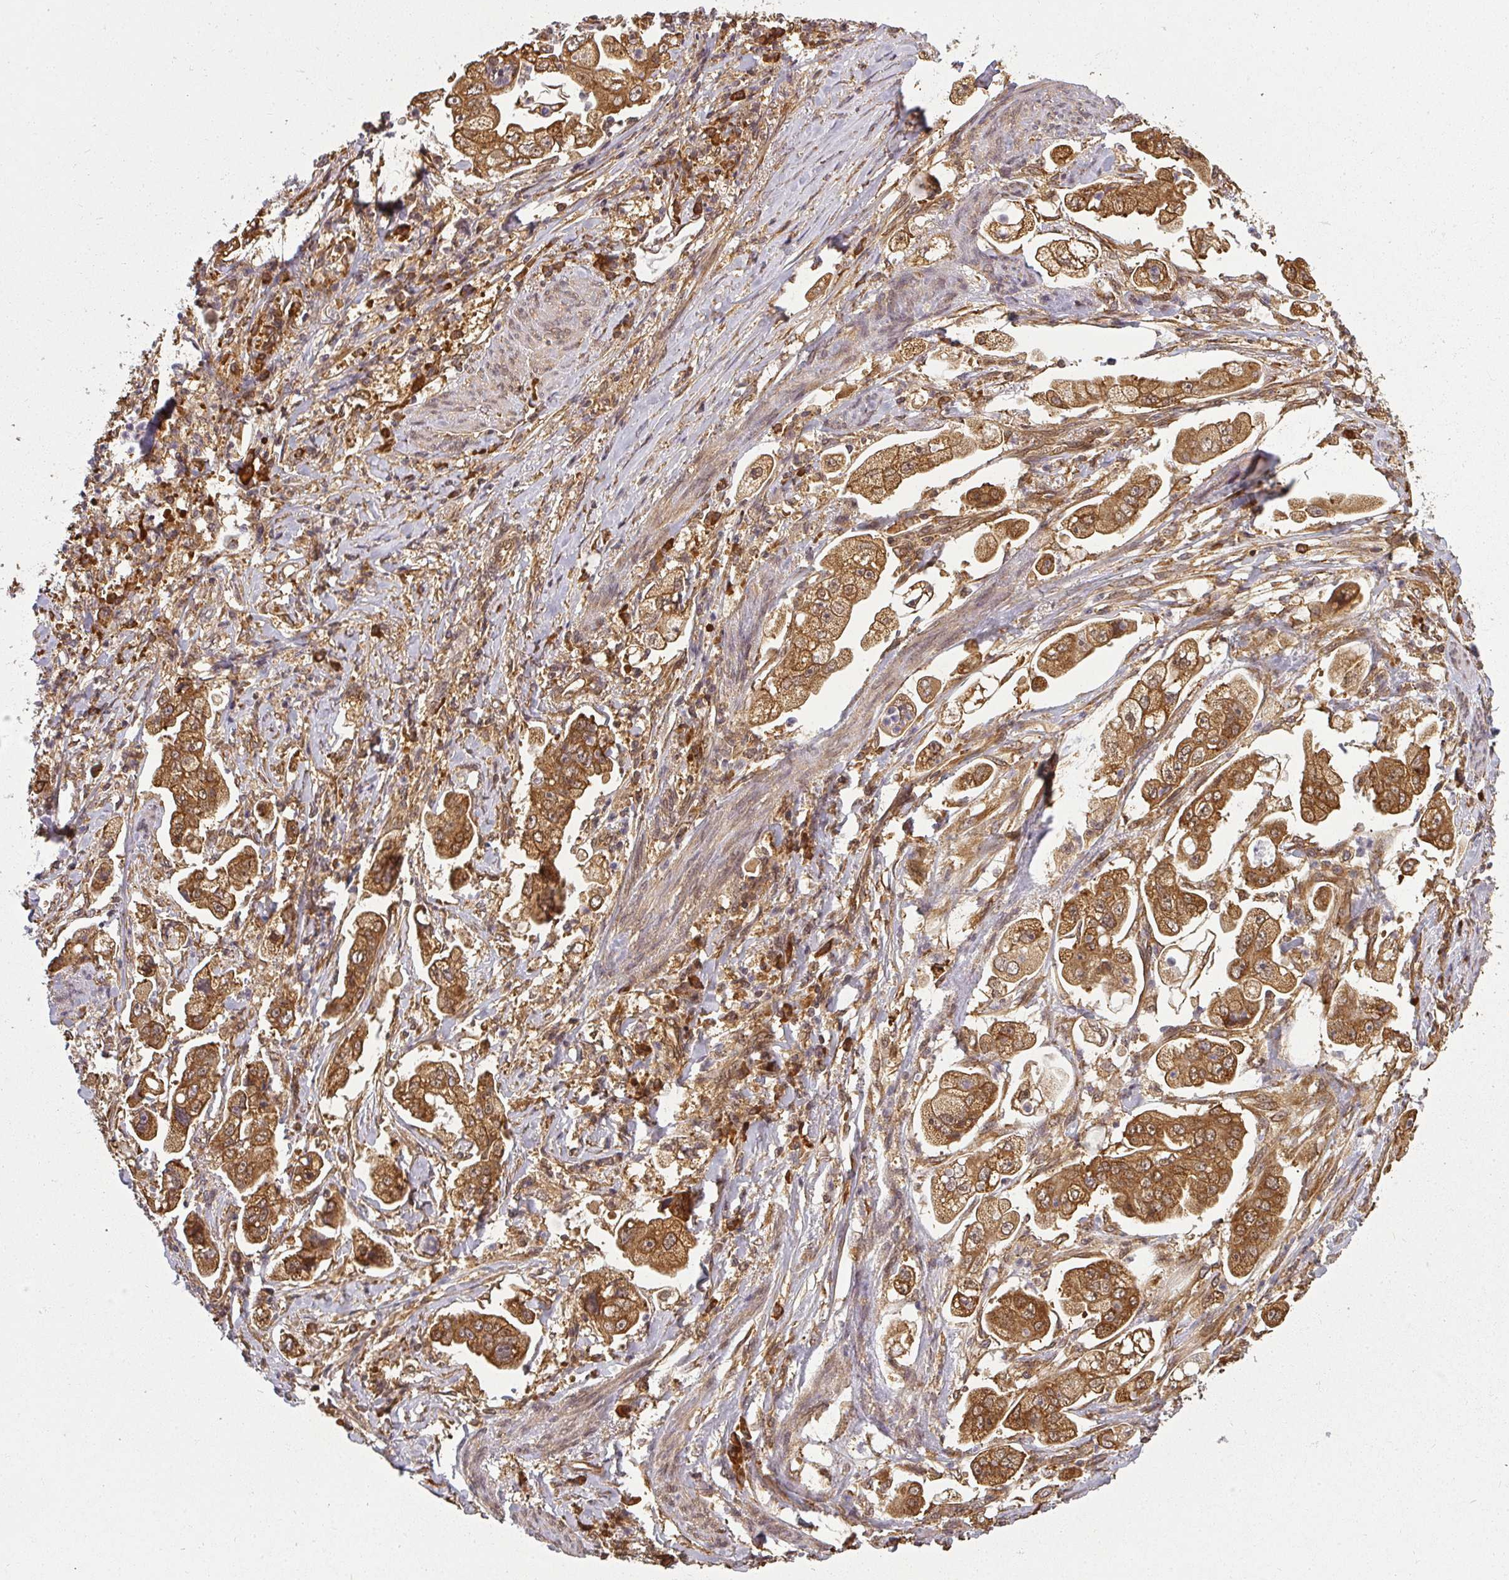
{"staining": {"intensity": "strong", "quantity": ">75%", "location": "cytoplasmic/membranous"}, "tissue": "stomach cancer", "cell_type": "Tumor cells", "image_type": "cancer", "snomed": [{"axis": "morphology", "description": "Adenocarcinoma, NOS"}, {"axis": "topography", "description": "Stomach"}], "caption": "A brown stain labels strong cytoplasmic/membranous positivity of a protein in human stomach cancer (adenocarcinoma) tumor cells.", "gene": "PPP6R3", "patient": {"sex": "male", "age": 62}}